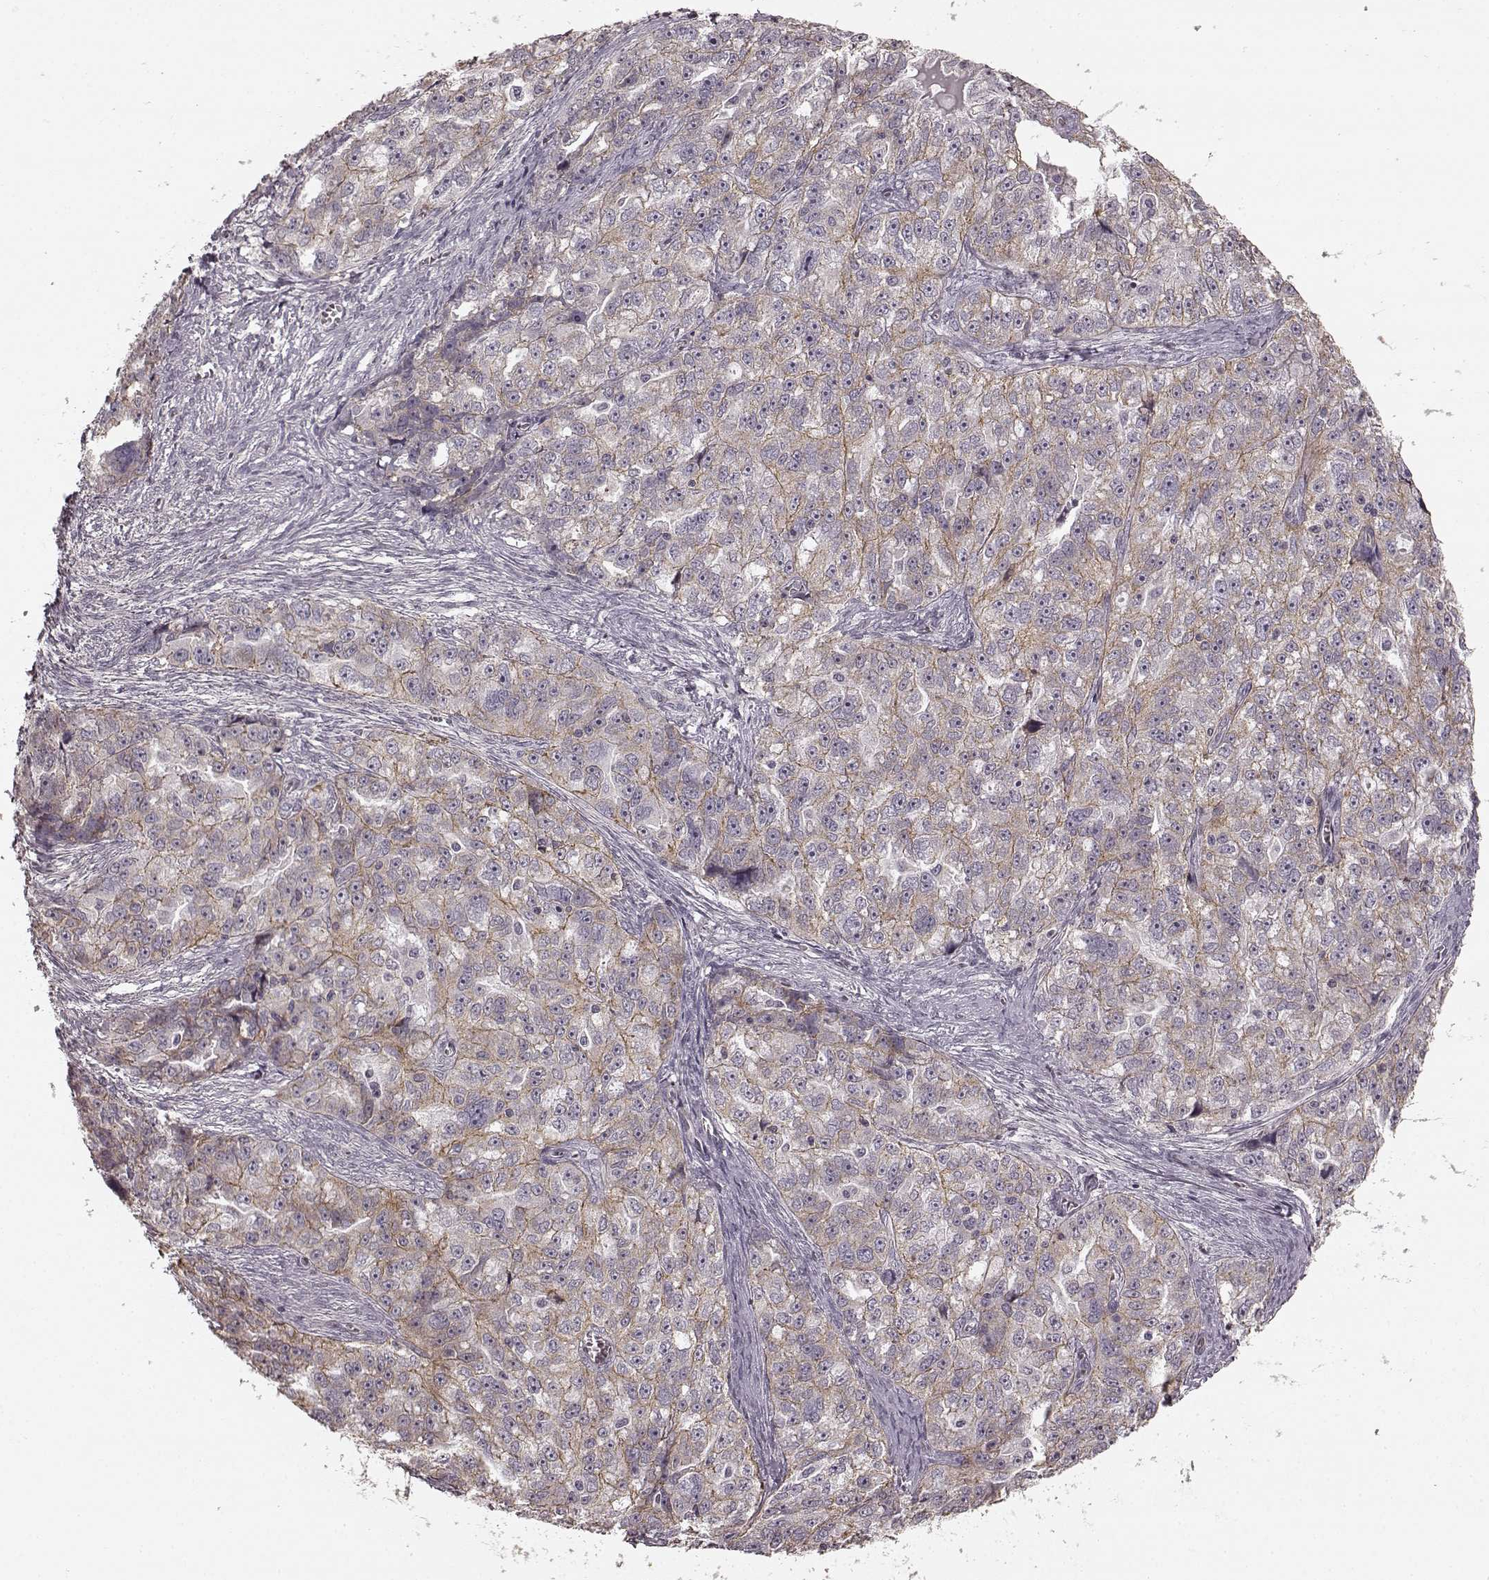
{"staining": {"intensity": "weak", "quantity": ">75%", "location": "cytoplasmic/membranous"}, "tissue": "ovarian cancer", "cell_type": "Tumor cells", "image_type": "cancer", "snomed": [{"axis": "morphology", "description": "Cystadenocarcinoma, serous, NOS"}, {"axis": "topography", "description": "Ovary"}], "caption": "Ovarian cancer was stained to show a protein in brown. There is low levels of weak cytoplasmic/membranous expression in about >75% of tumor cells.", "gene": "PRKCE", "patient": {"sex": "female", "age": 51}}